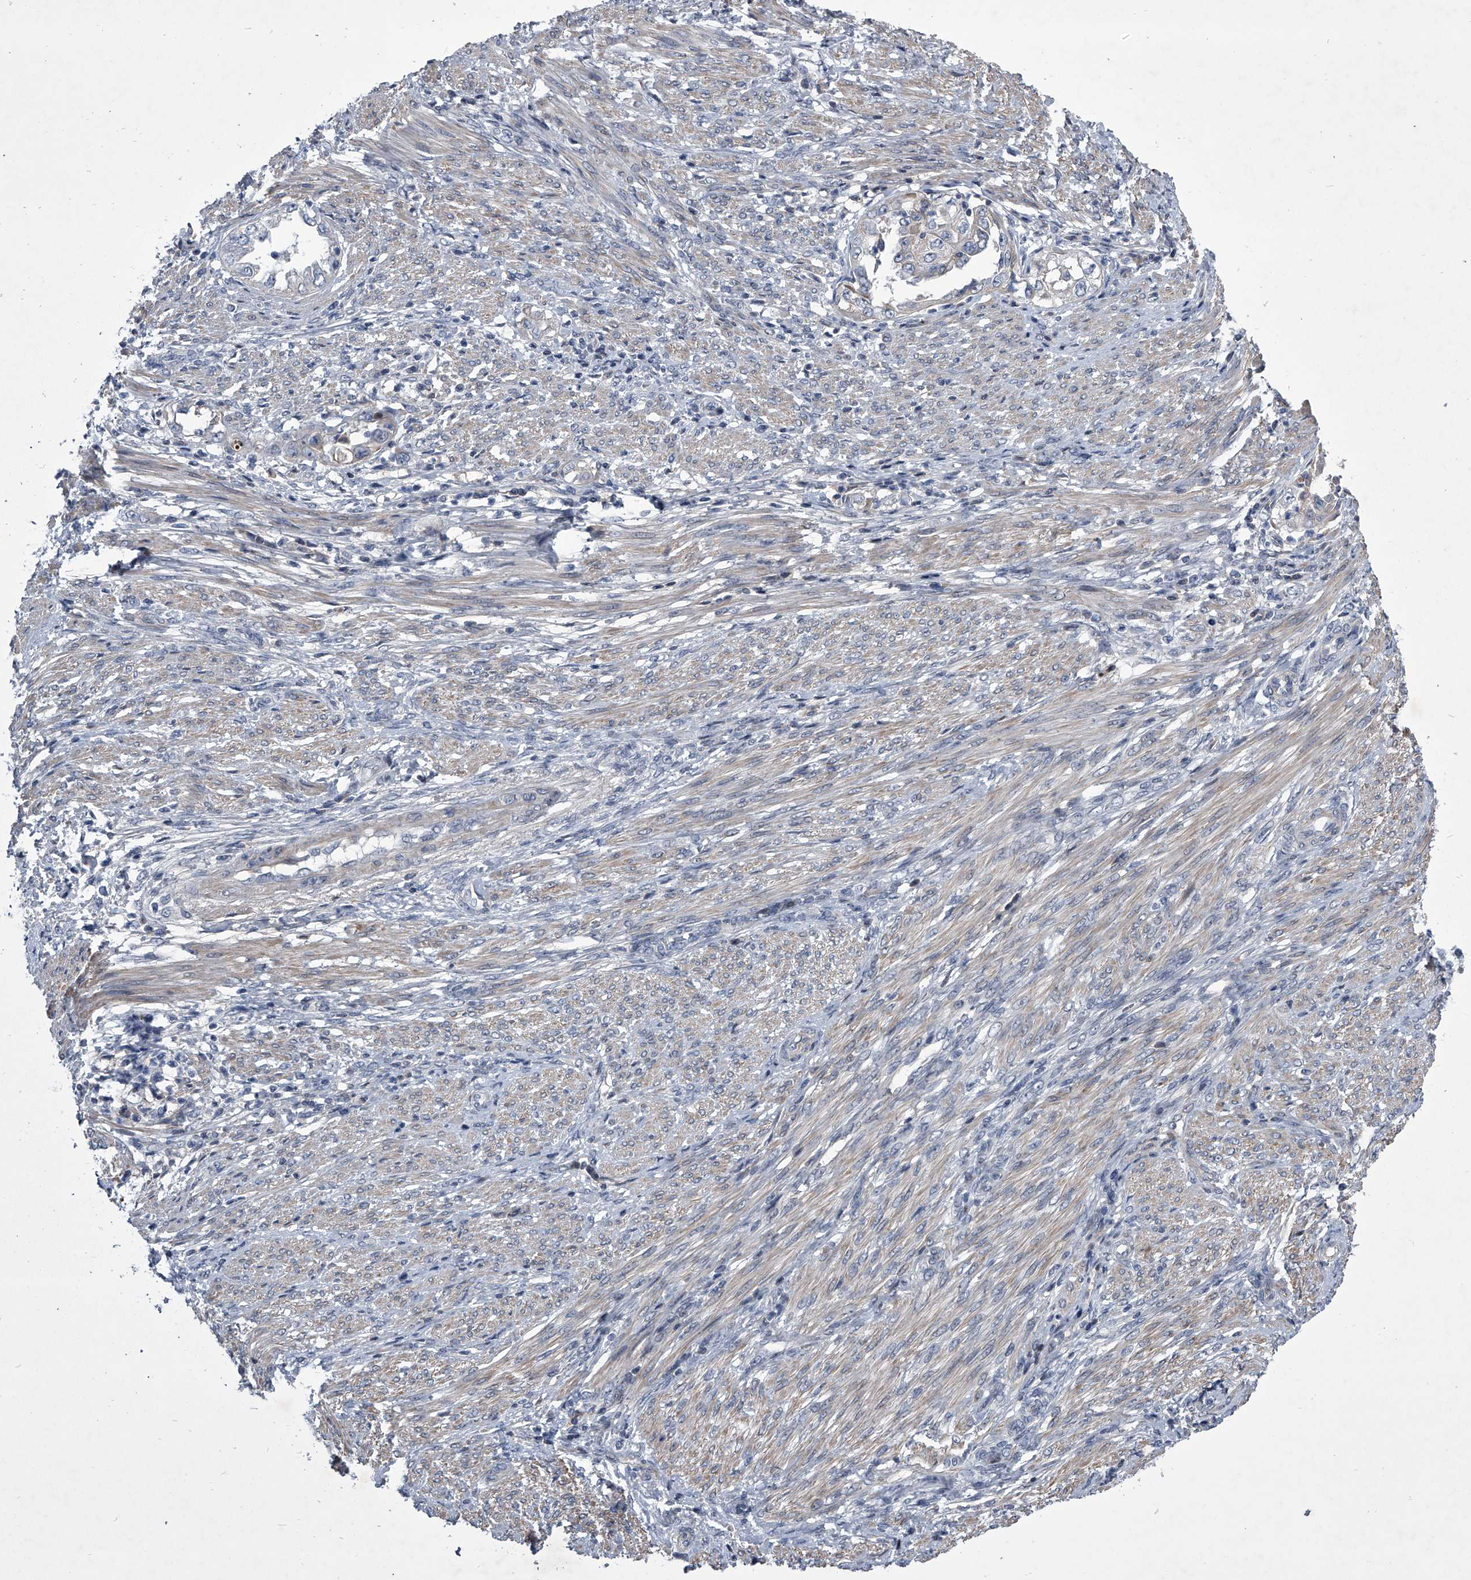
{"staining": {"intensity": "negative", "quantity": "none", "location": "none"}, "tissue": "endometrial cancer", "cell_type": "Tumor cells", "image_type": "cancer", "snomed": [{"axis": "morphology", "description": "Adenocarcinoma, NOS"}, {"axis": "topography", "description": "Endometrium"}], "caption": "An immunohistochemistry micrograph of endometrial cancer is shown. There is no staining in tumor cells of endometrial cancer.", "gene": "ZNF76", "patient": {"sex": "female", "age": 85}}